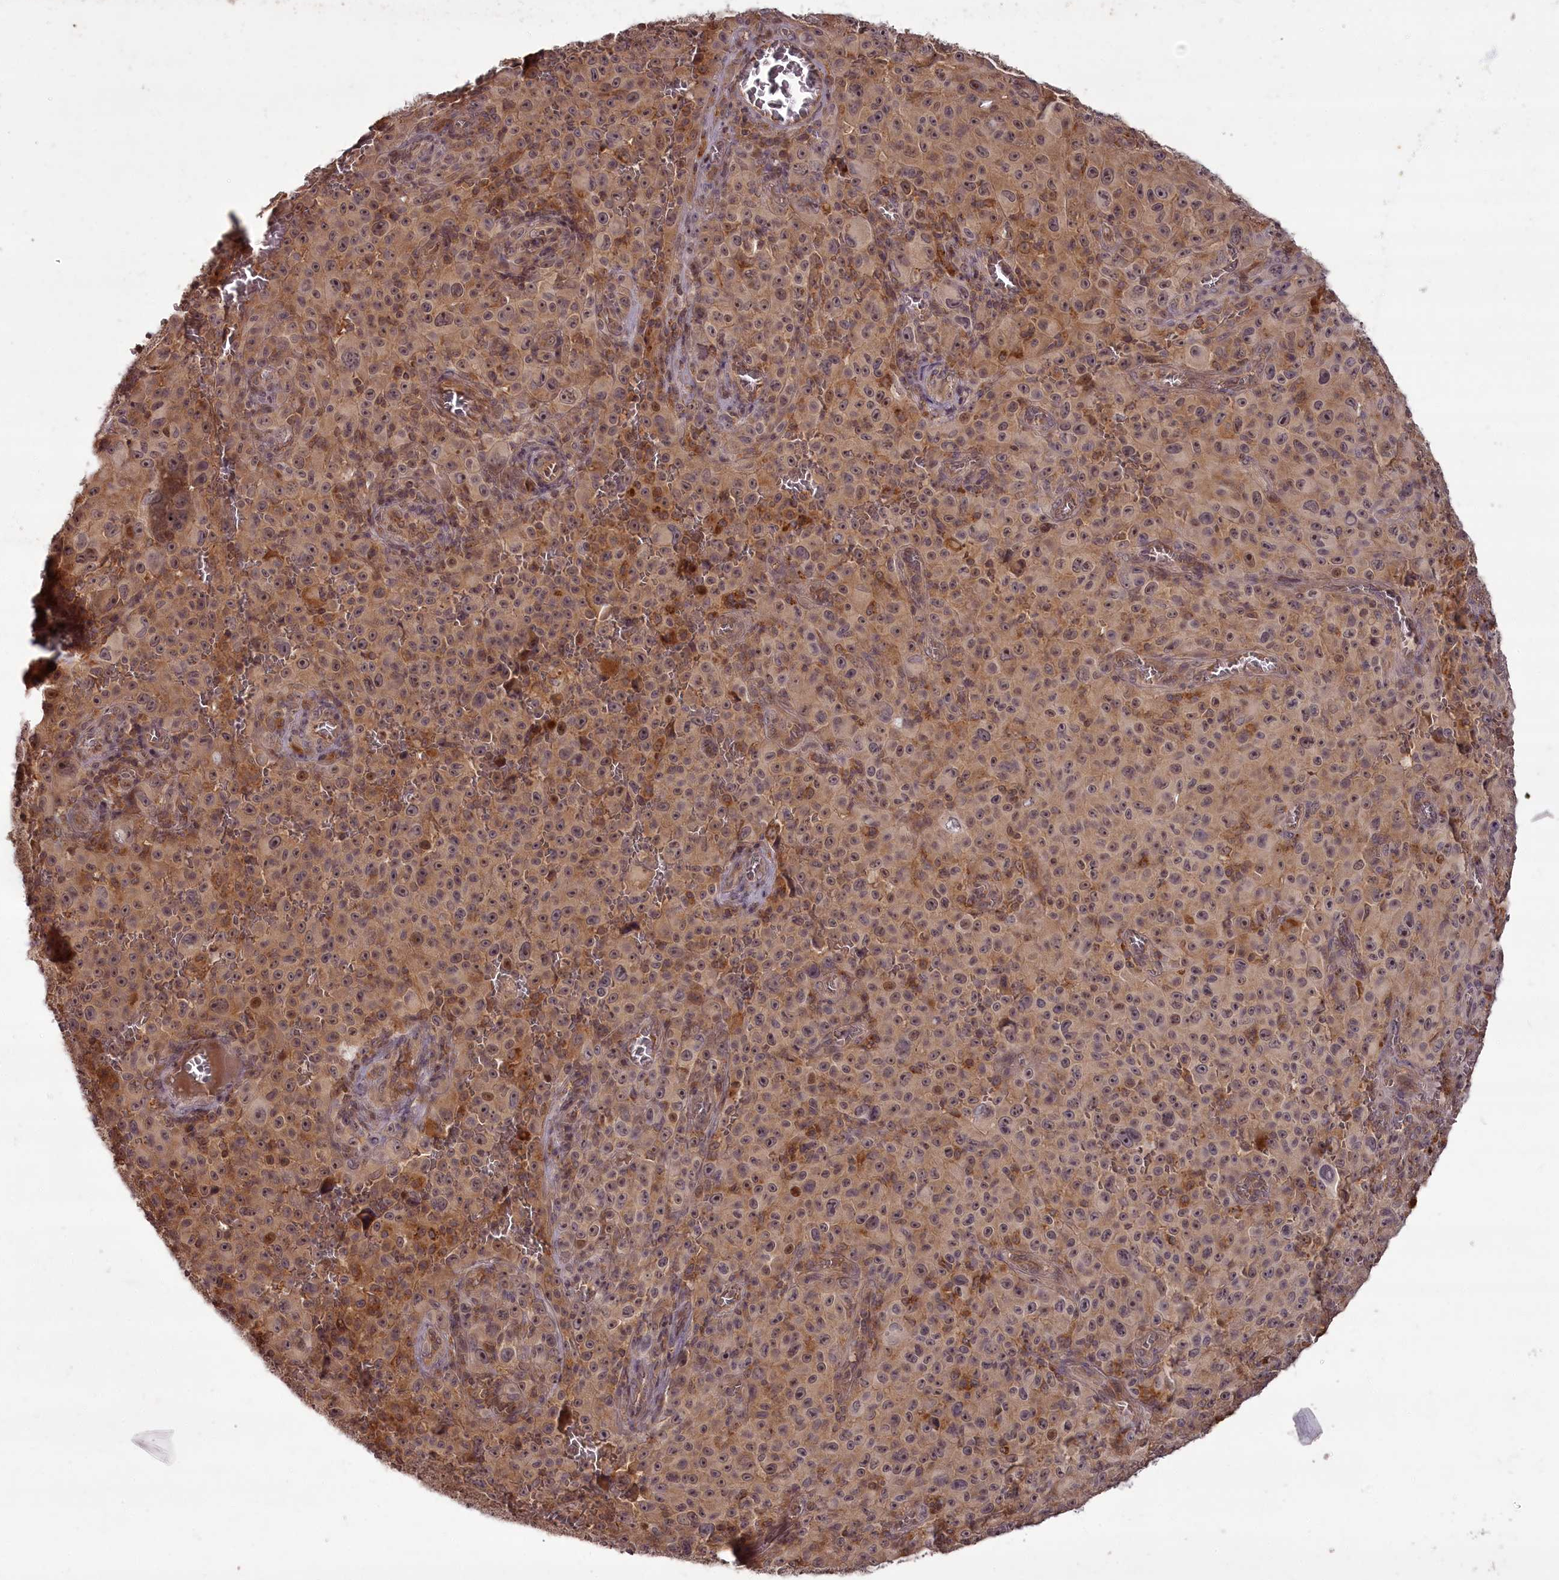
{"staining": {"intensity": "weak", "quantity": ">75%", "location": "cytoplasmic/membranous"}, "tissue": "melanoma", "cell_type": "Tumor cells", "image_type": "cancer", "snomed": [{"axis": "morphology", "description": "Malignant melanoma, NOS"}, {"axis": "topography", "description": "Skin"}], "caption": "Melanoma stained with a protein marker reveals weak staining in tumor cells.", "gene": "PCBP2", "patient": {"sex": "female", "age": 82}}